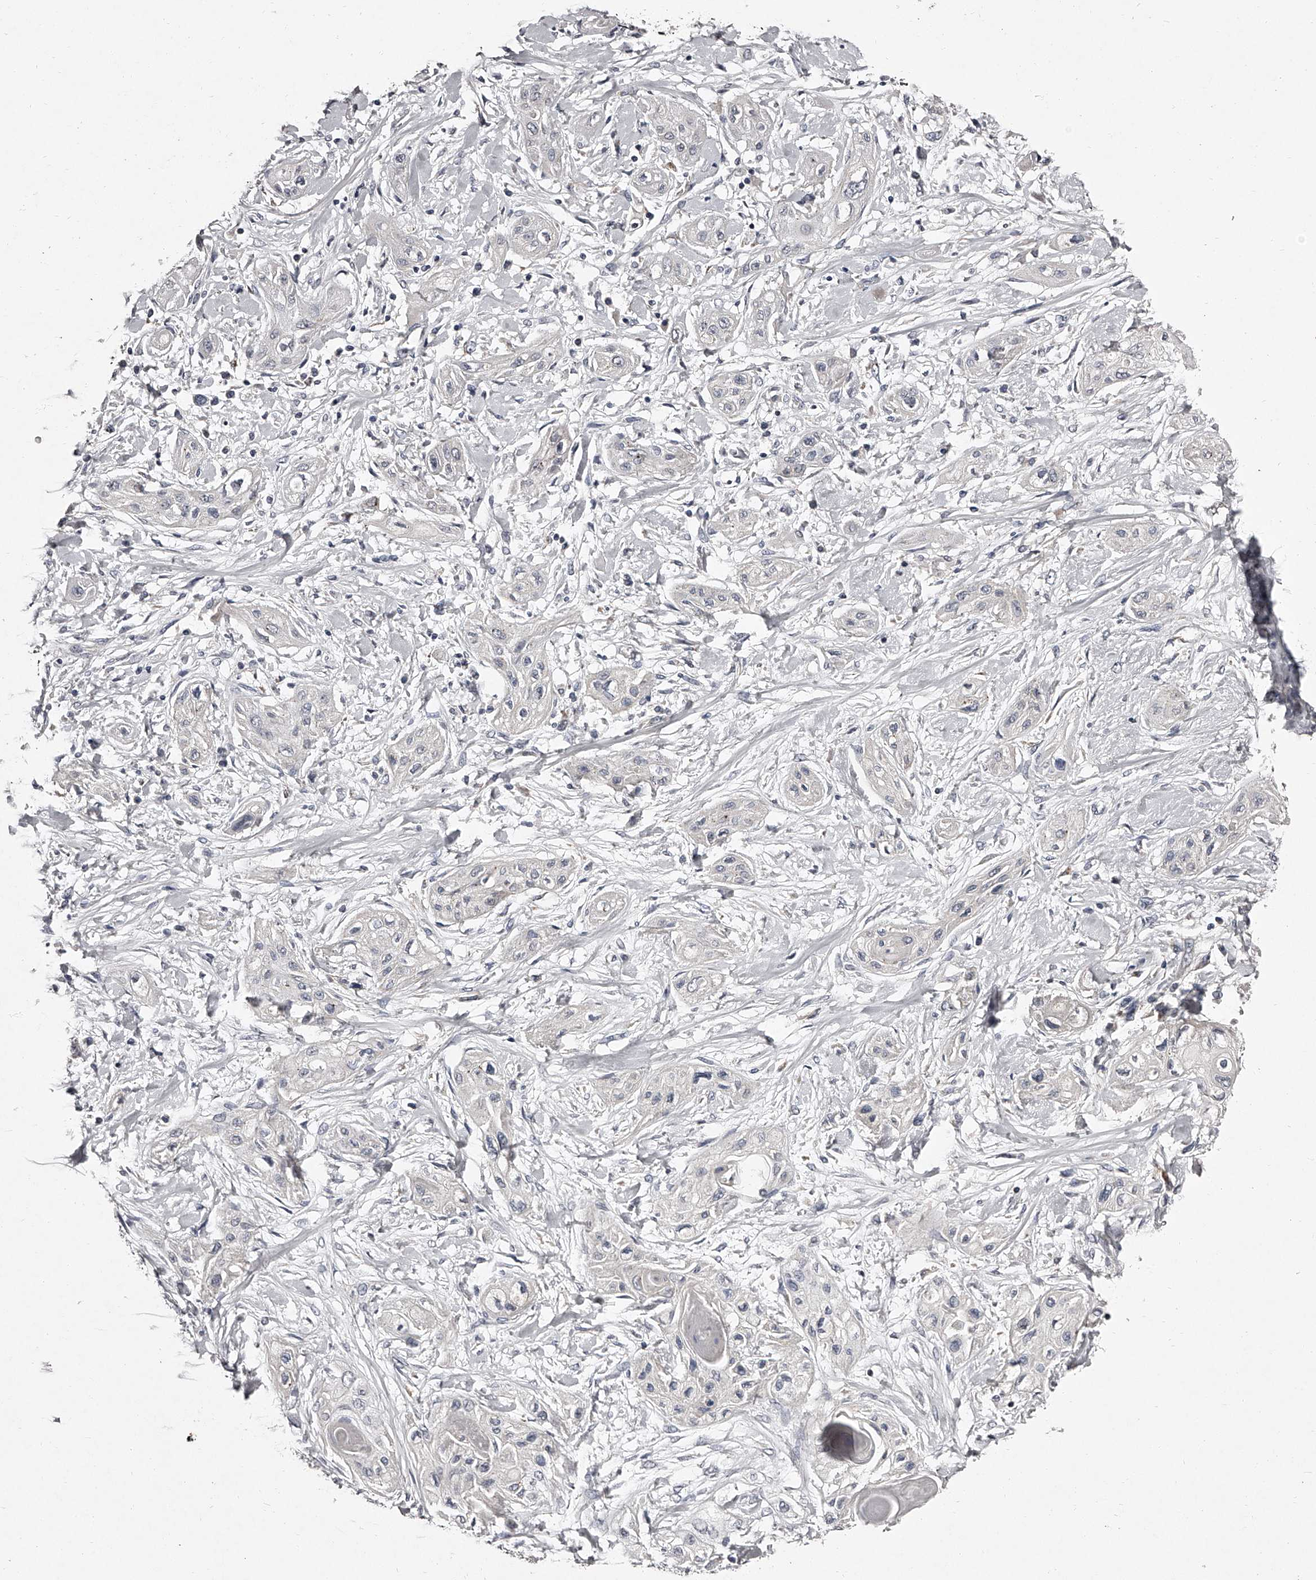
{"staining": {"intensity": "negative", "quantity": "none", "location": "none"}, "tissue": "lung cancer", "cell_type": "Tumor cells", "image_type": "cancer", "snomed": [{"axis": "morphology", "description": "Squamous cell carcinoma, NOS"}, {"axis": "topography", "description": "Lung"}], "caption": "Immunohistochemical staining of lung cancer (squamous cell carcinoma) demonstrates no significant expression in tumor cells.", "gene": "NT5DC1", "patient": {"sex": "female", "age": 47}}